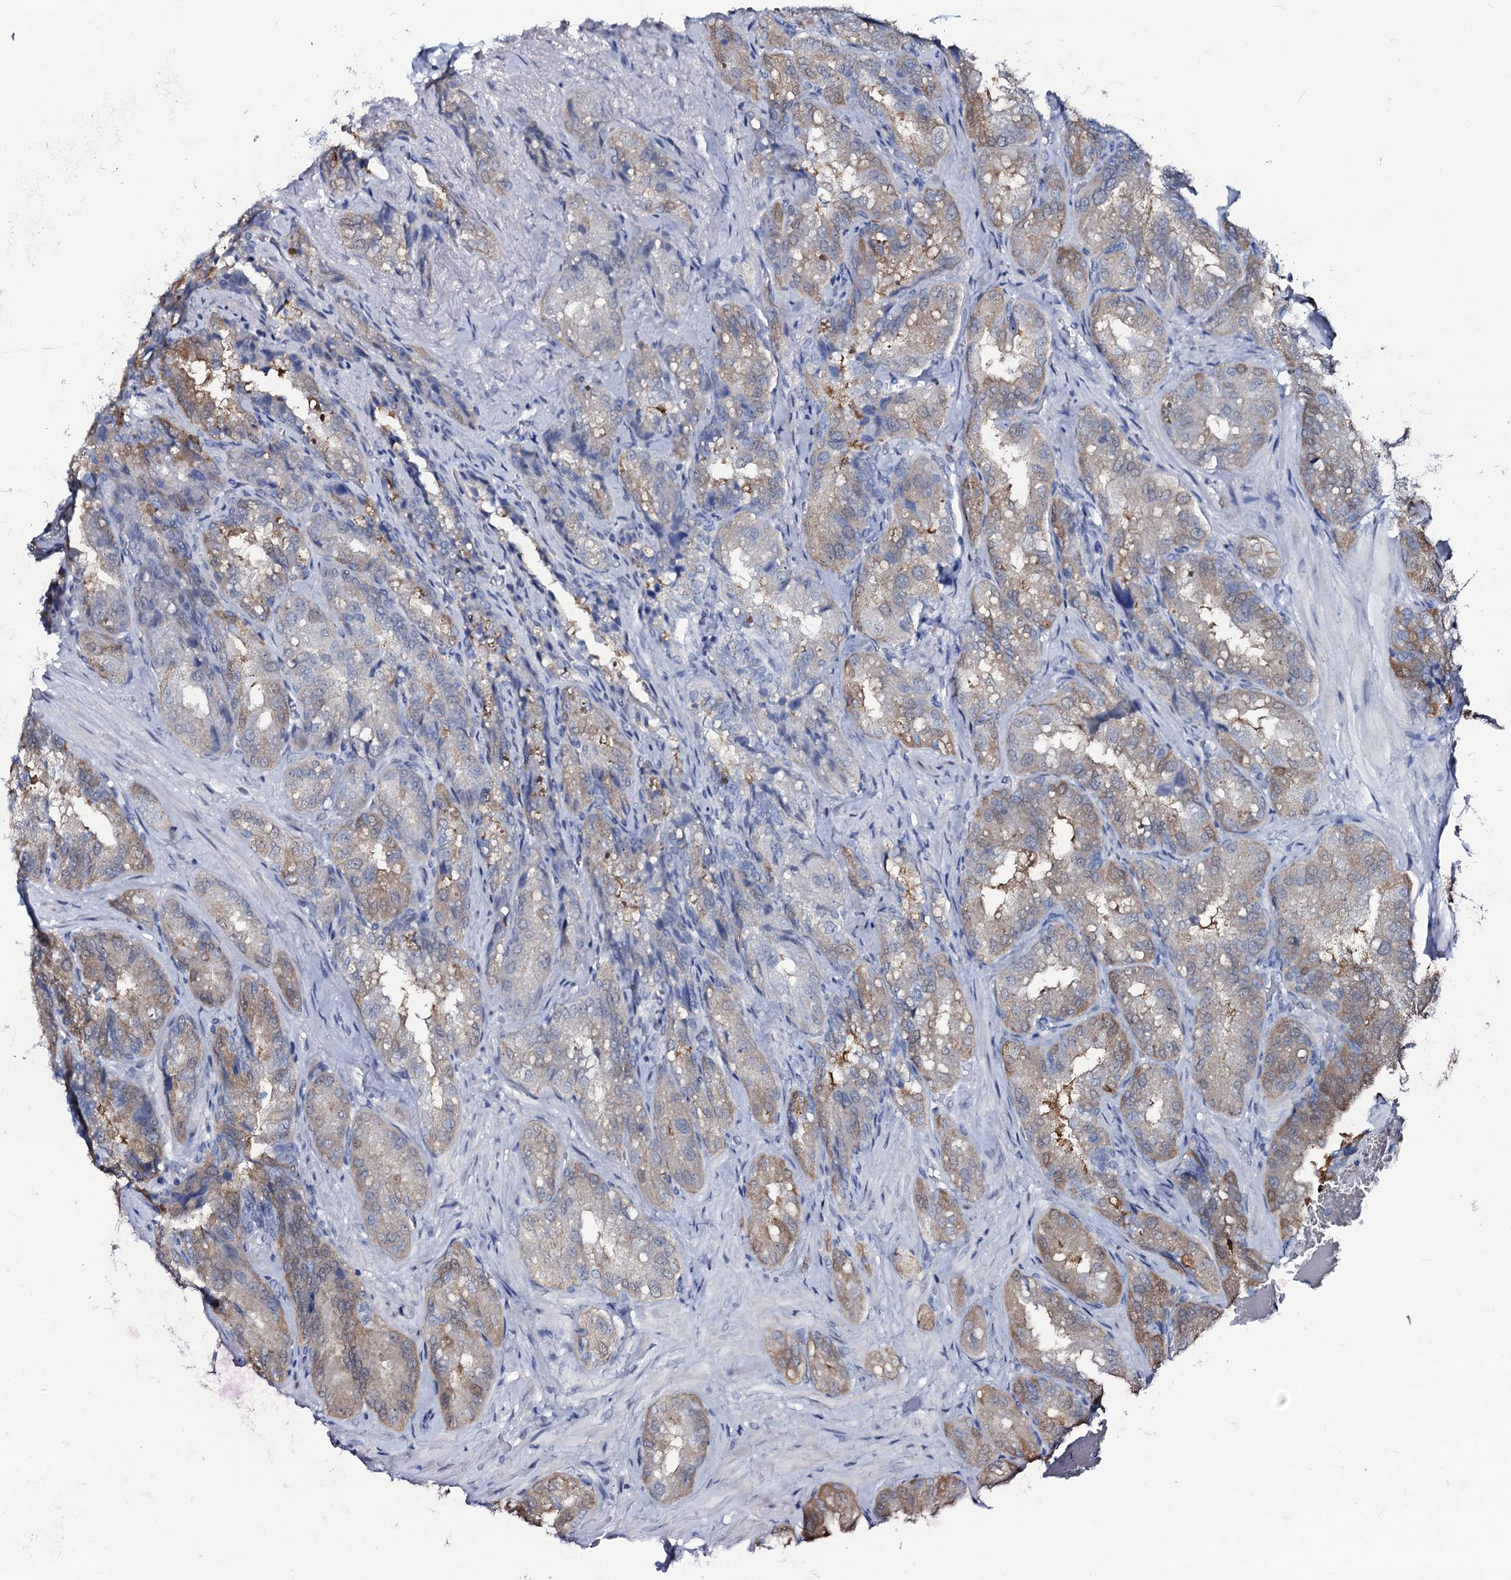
{"staining": {"intensity": "moderate", "quantity": "25%-75%", "location": "cytoplasmic/membranous"}, "tissue": "seminal vesicle", "cell_type": "Glandular cells", "image_type": "normal", "snomed": [{"axis": "morphology", "description": "Normal tissue, NOS"}, {"axis": "topography", "description": "Prostate and seminal vesicle, NOS"}, {"axis": "topography", "description": "Prostate"}, {"axis": "topography", "description": "Seminal veicle"}], "caption": "Seminal vesicle stained with a brown dye shows moderate cytoplasmic/membranous positive staining in approximately 25%-75% of glandular cells.", "gene": "SLC4A7", "patient": {"sex": "male", "age": 67}}